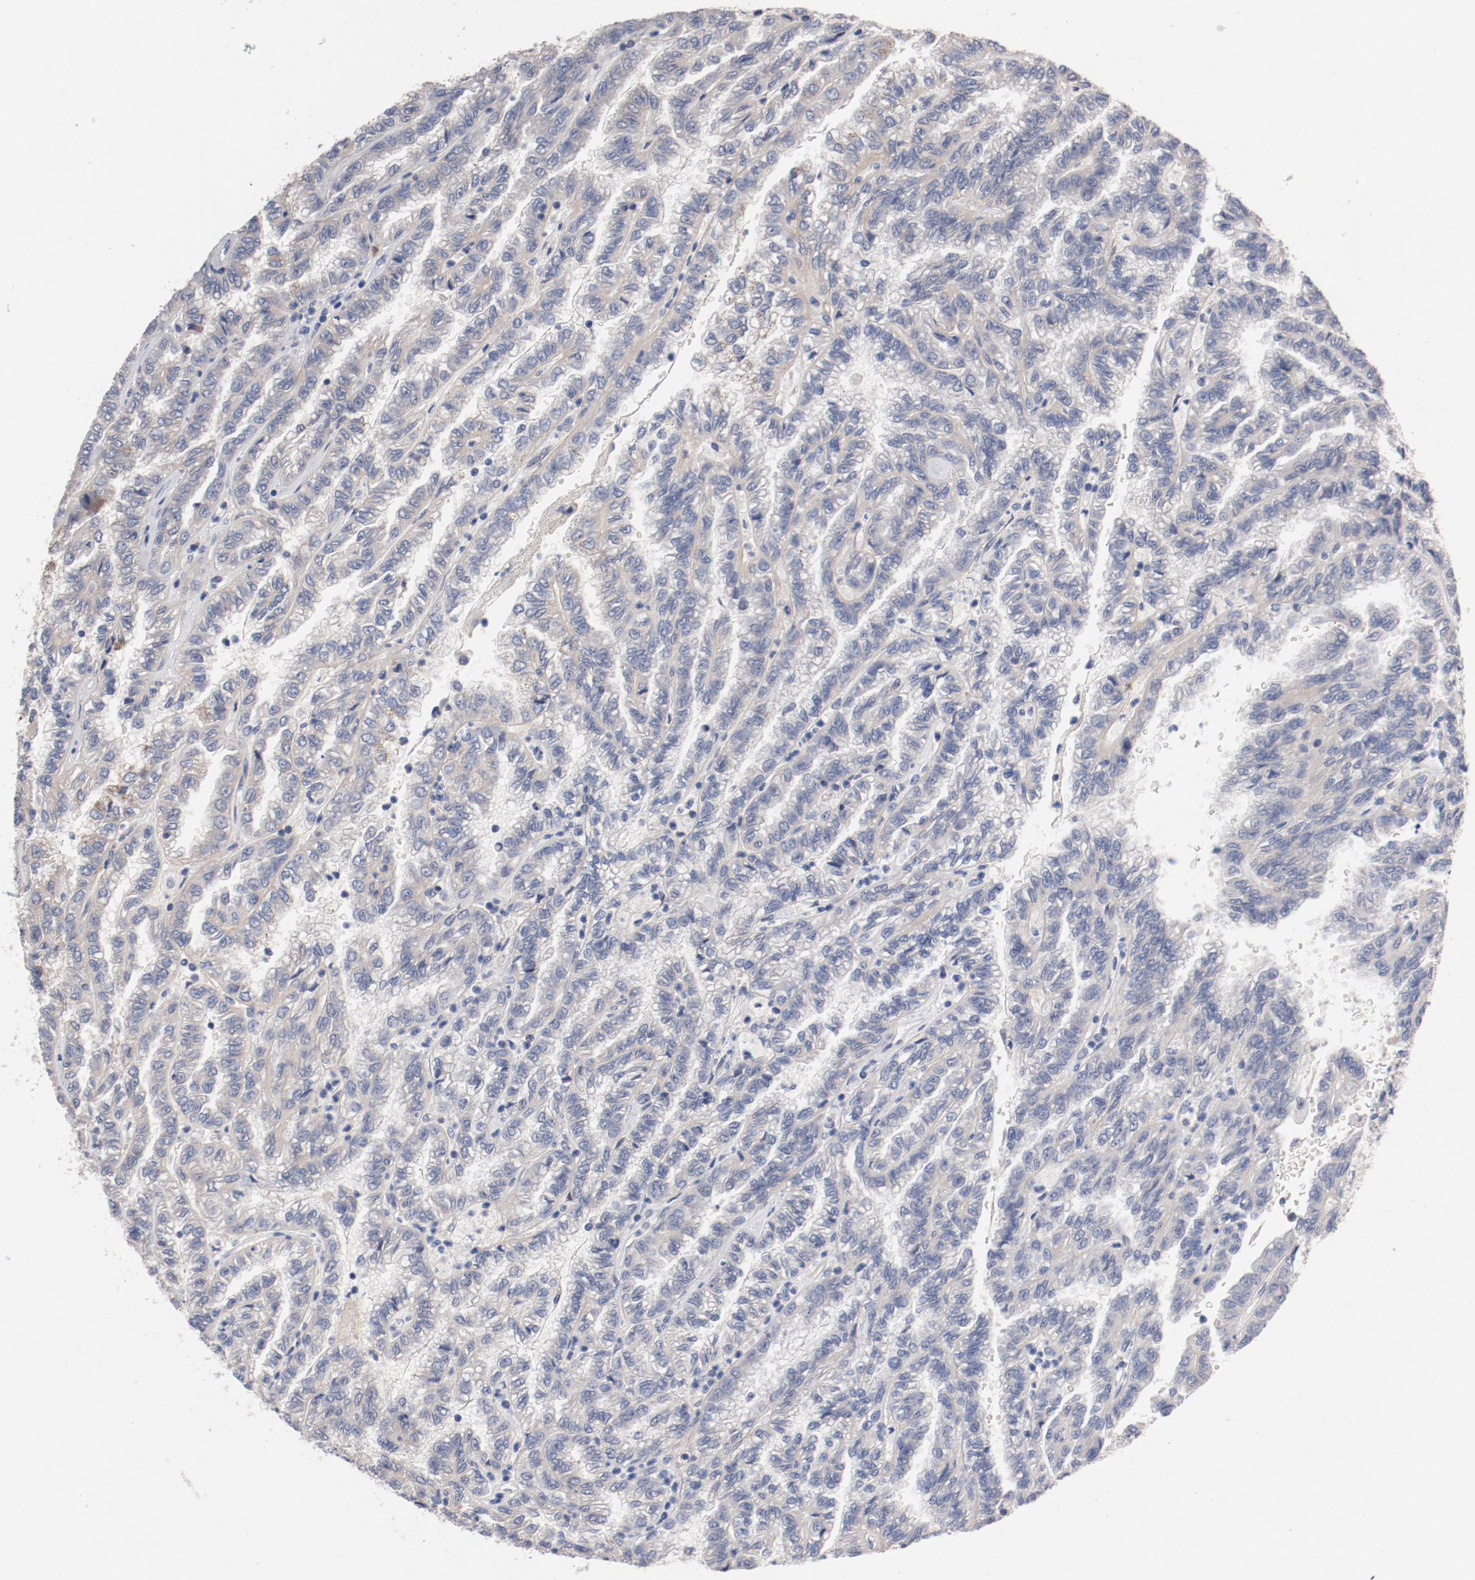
{"staining": {"intensity": "negative", "quantity": "none", "location": "none"}, "tissue": "renal cancer", "cell_type": "Tumor cells", "image_type": "cancer", "snomed": [{"axis": "morphology", "description": "Inflammation, NOS"}, {"axis": "morphology", "description": "Adenocarcinoma, NOS"}, {"axis": "topography", "description": "Kidney"}], "caption": "DAB (3,3'-diaminobenzidine) immunohistochemical staining of human renal cancer exhibits no significant positivity in tumor cells. (Stains: DAB immunohistochemistry (IHC) with hematoxylin counter stain, Microscopy: brightfield microscopy at high magnification).", "gene": "PITPNM2", "patient": {"sex": "male", "age": 68}}